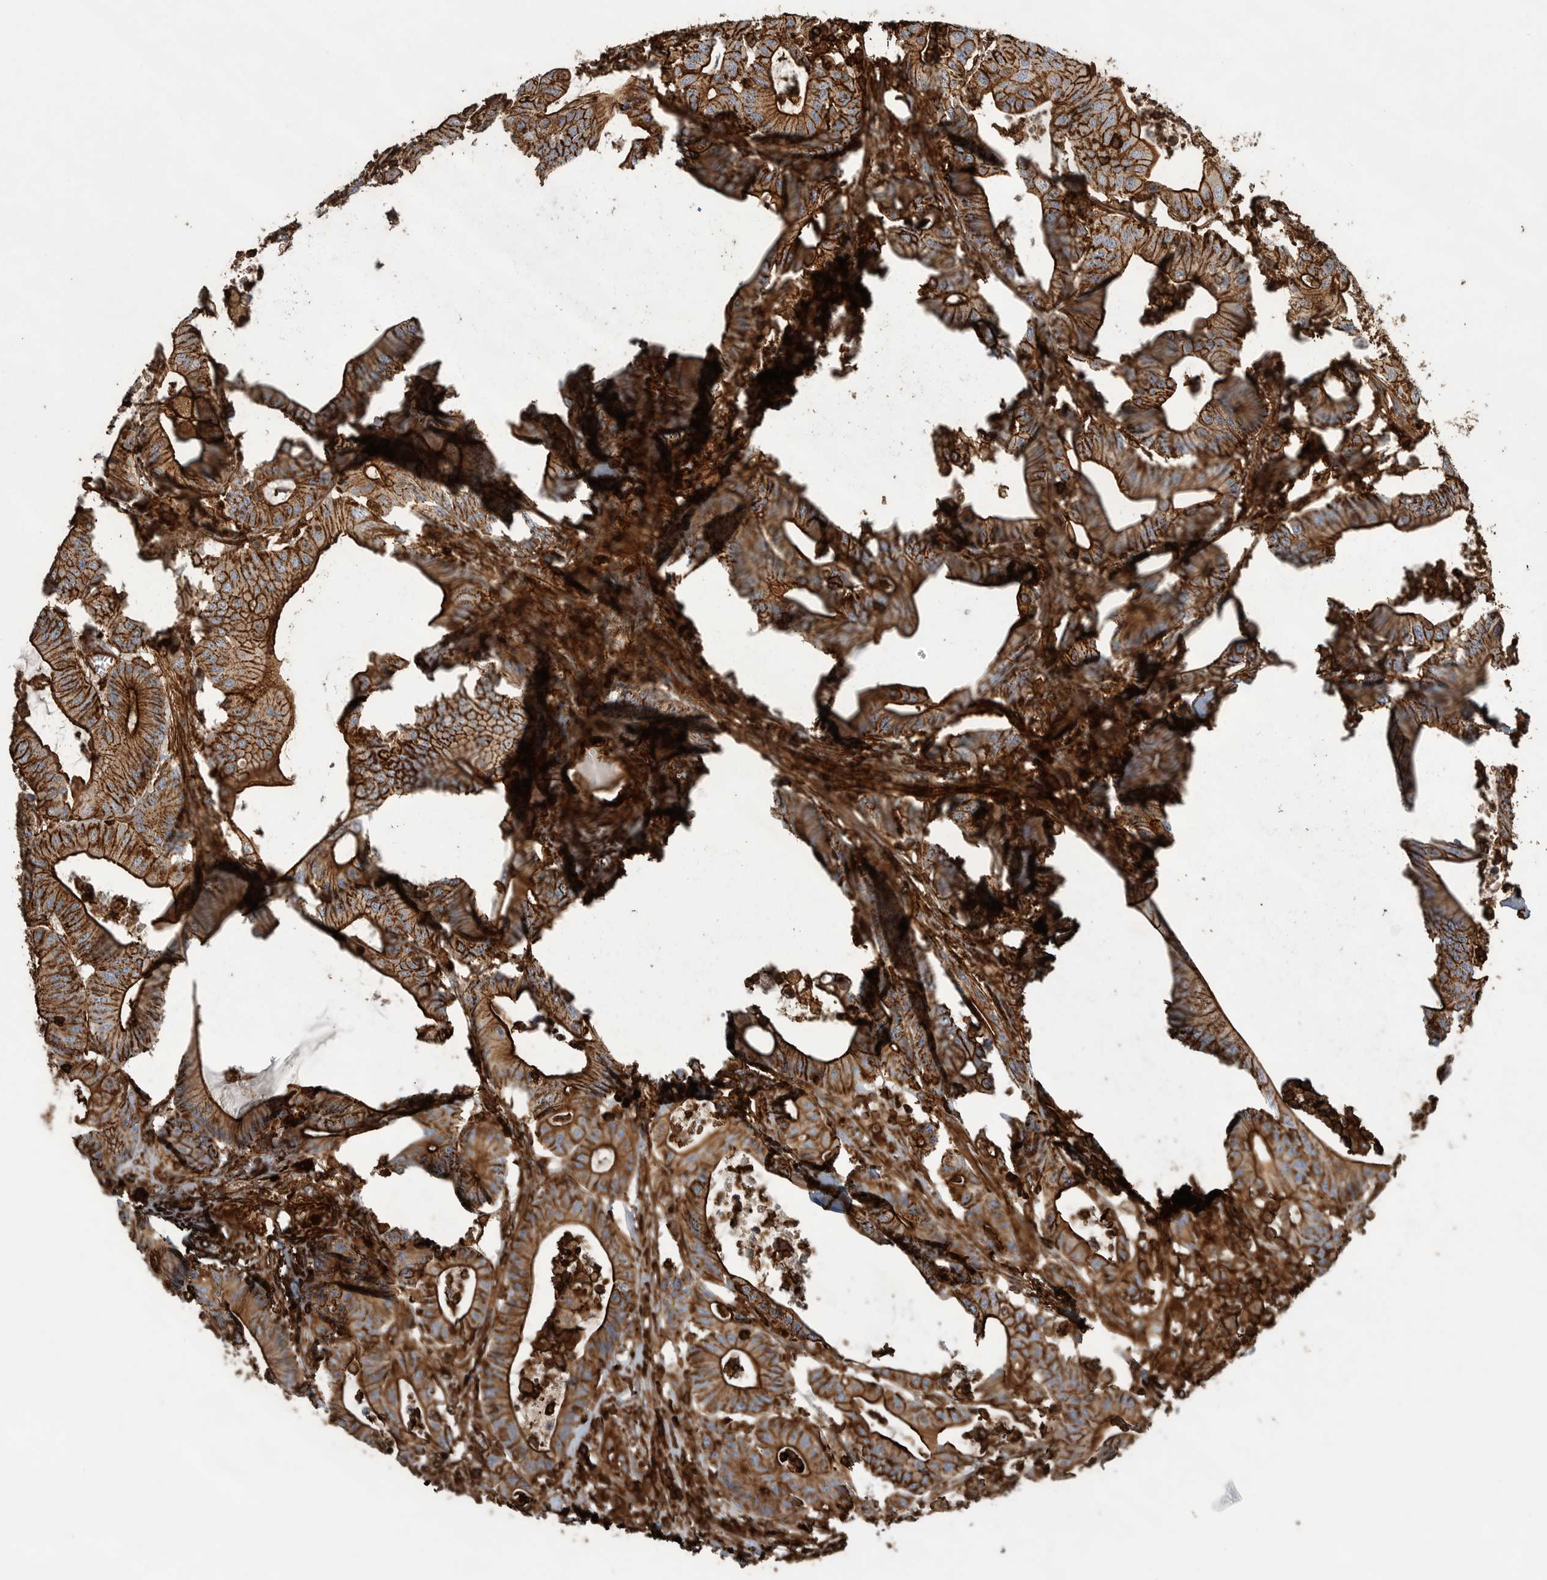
{"staining": {"intensity": "strong", "quantity": ">75%", "location": "cytoplasmic/membranous"}, "tissue": "colorectal cancer", "cell_type": "Tumor cells", "image_type": "cancer", "snomed": [{"axis": "morphology", "description": "Adenocarcinoma, NOS"}, {"axis": "topography", "description": "Colon"}], "caption": "Protein staining of colorectal cancer (adenocarcinoma) tissue displays strong cytoplasmic/membranous positivity in about >75% of tumor cells. The staining is performed using DAB brown chromogen to label protein expression. The nuclei are counter-stained blue using hematoxylin.", "gene": "GPER1", "patient": {"sex": "female", "age": 84}}